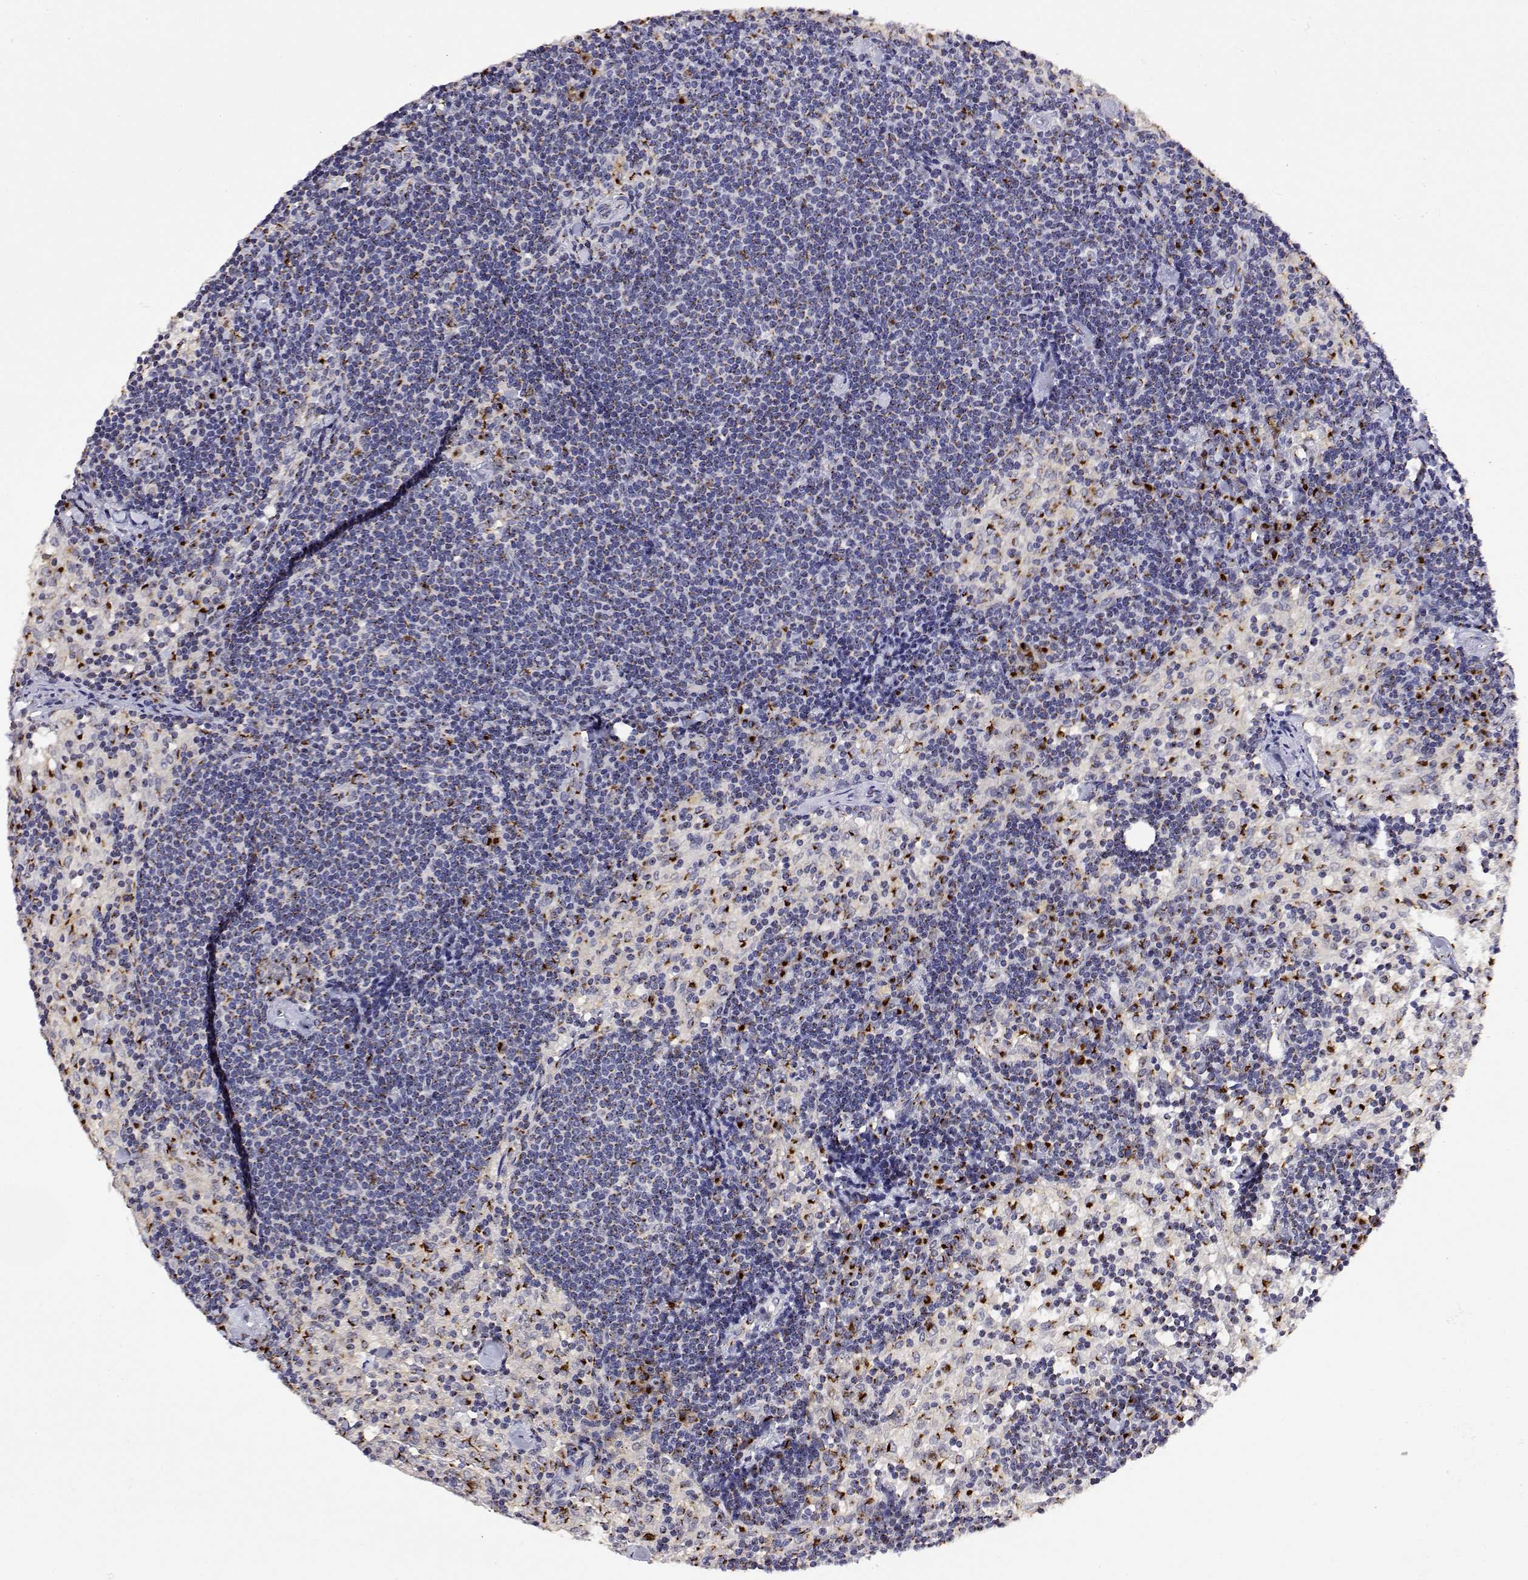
{"staining": {"intensity": "strong", "quantity": "<25%", "location": "cytoplasmic/membranous"}, "tissue": "lymph node", "cell_type": "Germinal center cells", "image_type": "normal", "snomed": [{"axis": "morphology", "description": "Normal tissue, NOS"}, {"axis": "topography", "description": "Lymph node"}], "caption": "The immunohistochemical stain labels strong cytoplasmic/membranous staining in germinal center cells of normal lymph node. (DAB (3,3'-diaminobenzidine) IHC, brown staining for protein, blue staining for nuclei).", "gene": "YIPF3", "patient": {"sex": "female", "age": 69}}